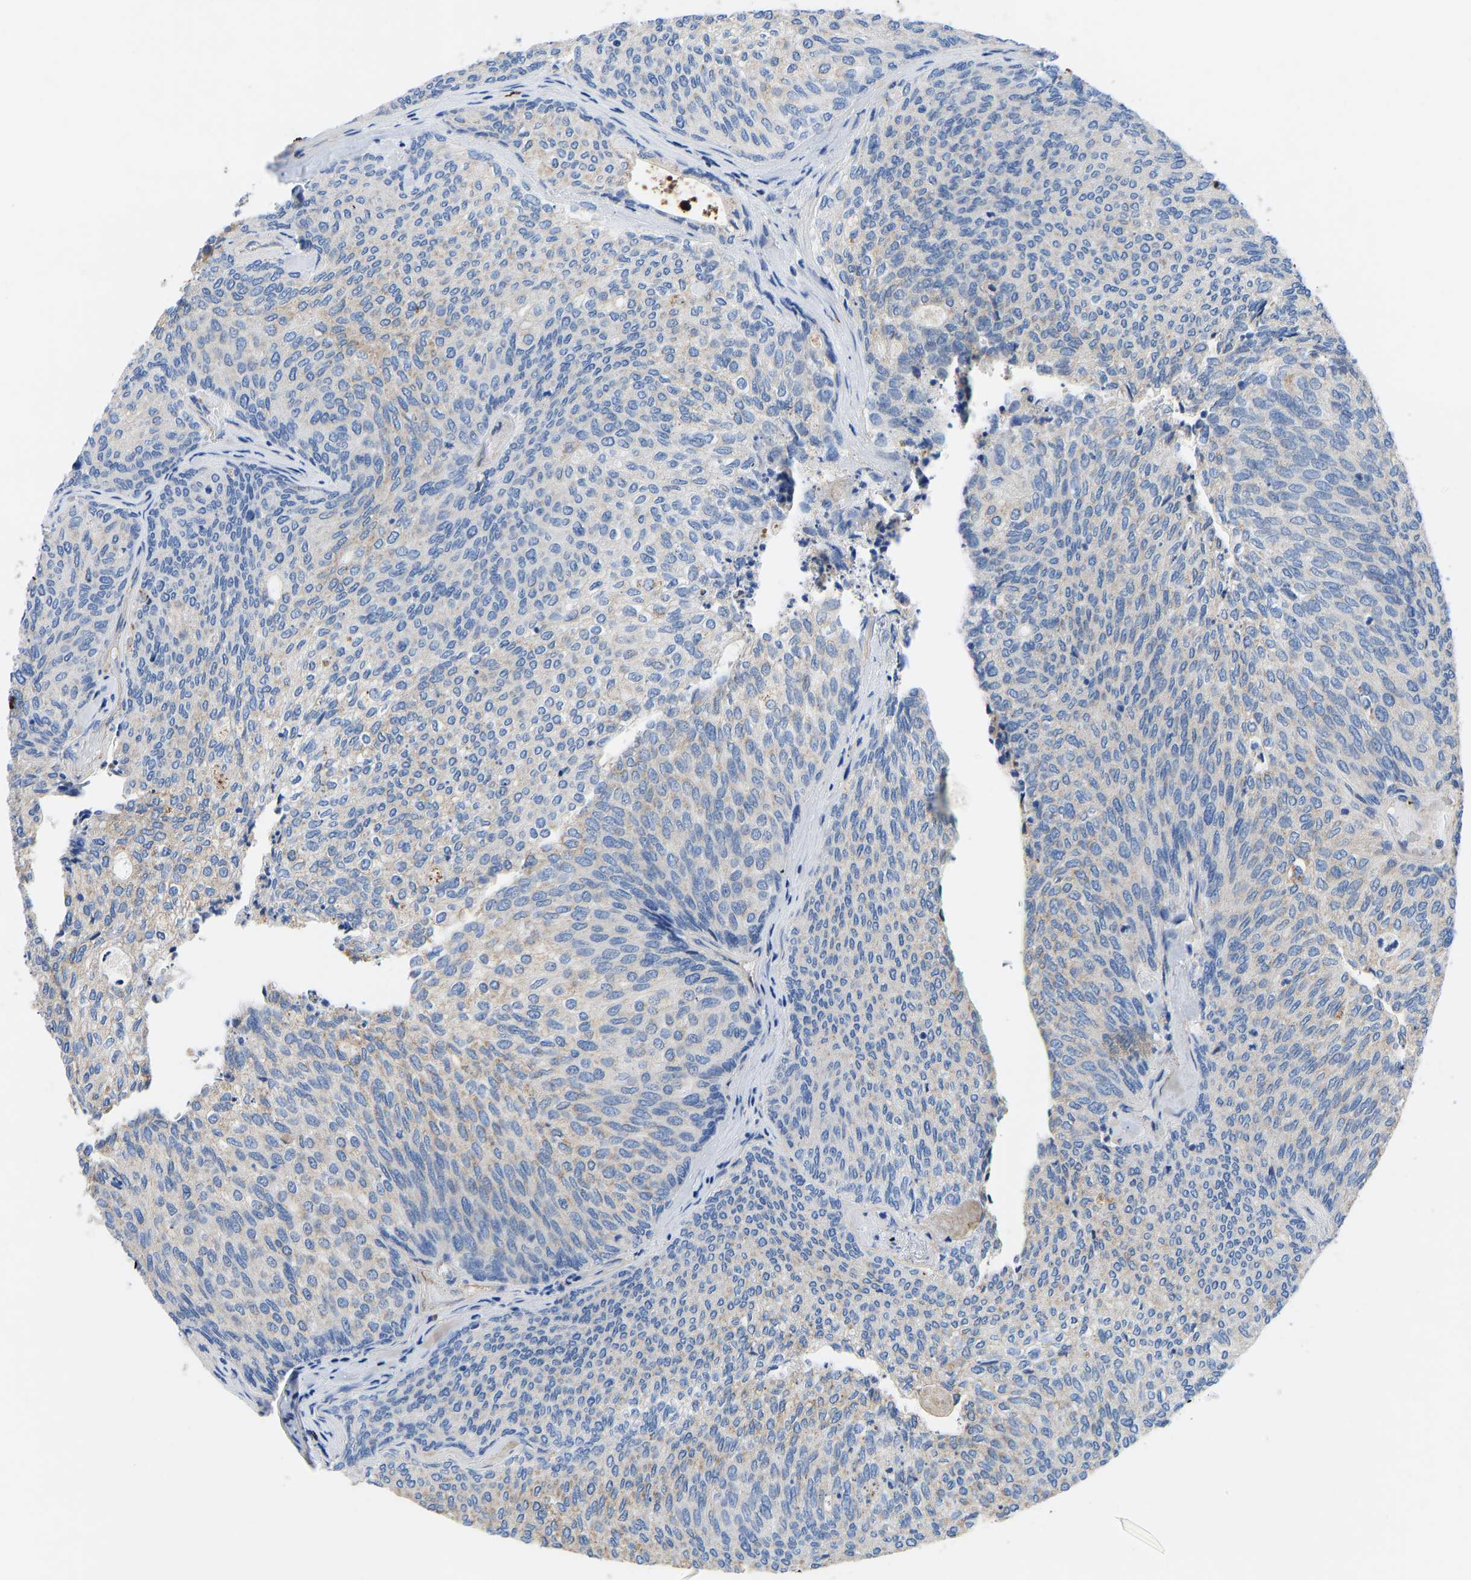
{"staining": {"intensity": "negative", "quantity": "none", "location": "none"}, "tissue": "urothelial cancer", "cell_type": "Tumor cells", "image_type": "cancer", "snomed": [{"axis": "morphology", "description": "Urothelial carcinoma, Low grade"}, {"axis": "topography", "description": "Urinary bladder"}], "caption": "This photomicrograph is of urothelial cancer stained with IHC to label a protein in brown with the nuclei are counter-stained blue. There is no expression in tumor cells. (Immunohistochemistry (ihc), brightfield microscopy, high magnification).", "gene": "HSPG2", "patient": {"sex": "female", "age": 79}}